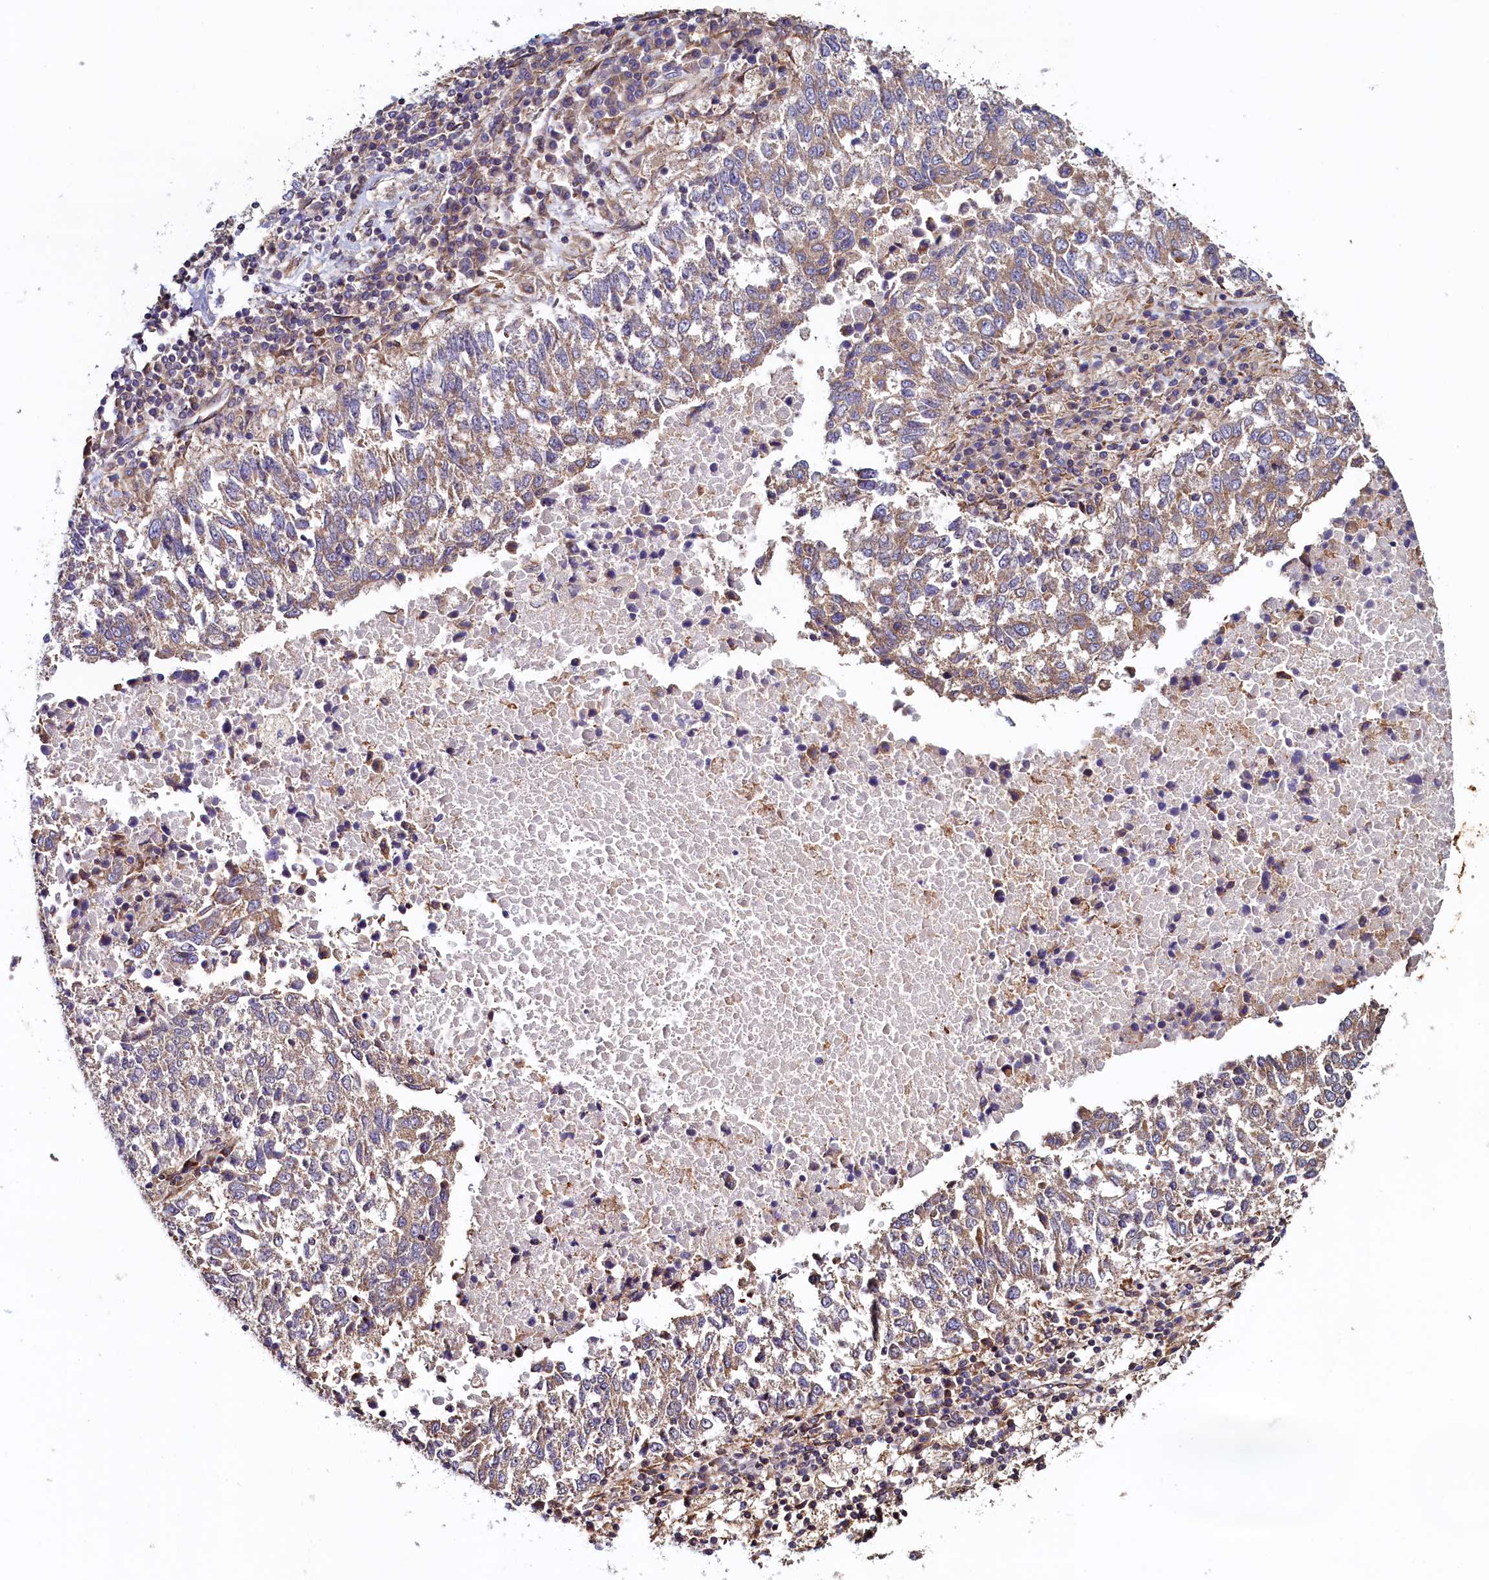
{"staining": {"intensity": "weak", "quantity": ">75%", "location": "cytoplasmic/membranous"}, "tissue": "lung cancer", "cell_type": "Tumor cells", "image_type": "cancer", "snomed": [{"axis": "morphology", "description": "Squamous cell carcinoma, NOS"}, {"axis": "topography", "description": "Lung"}], "caption": "Immunohistochemical staining of lung cancer (squamous cell carcinoma) shows low levels of weak cytoplasmic/membranous positivity in about >75% of tumor cells. (IHC, brightfield microscopy, high magnification).", "gene": "ATXN2L", "patient": {"sex": "male", "age": 73}}